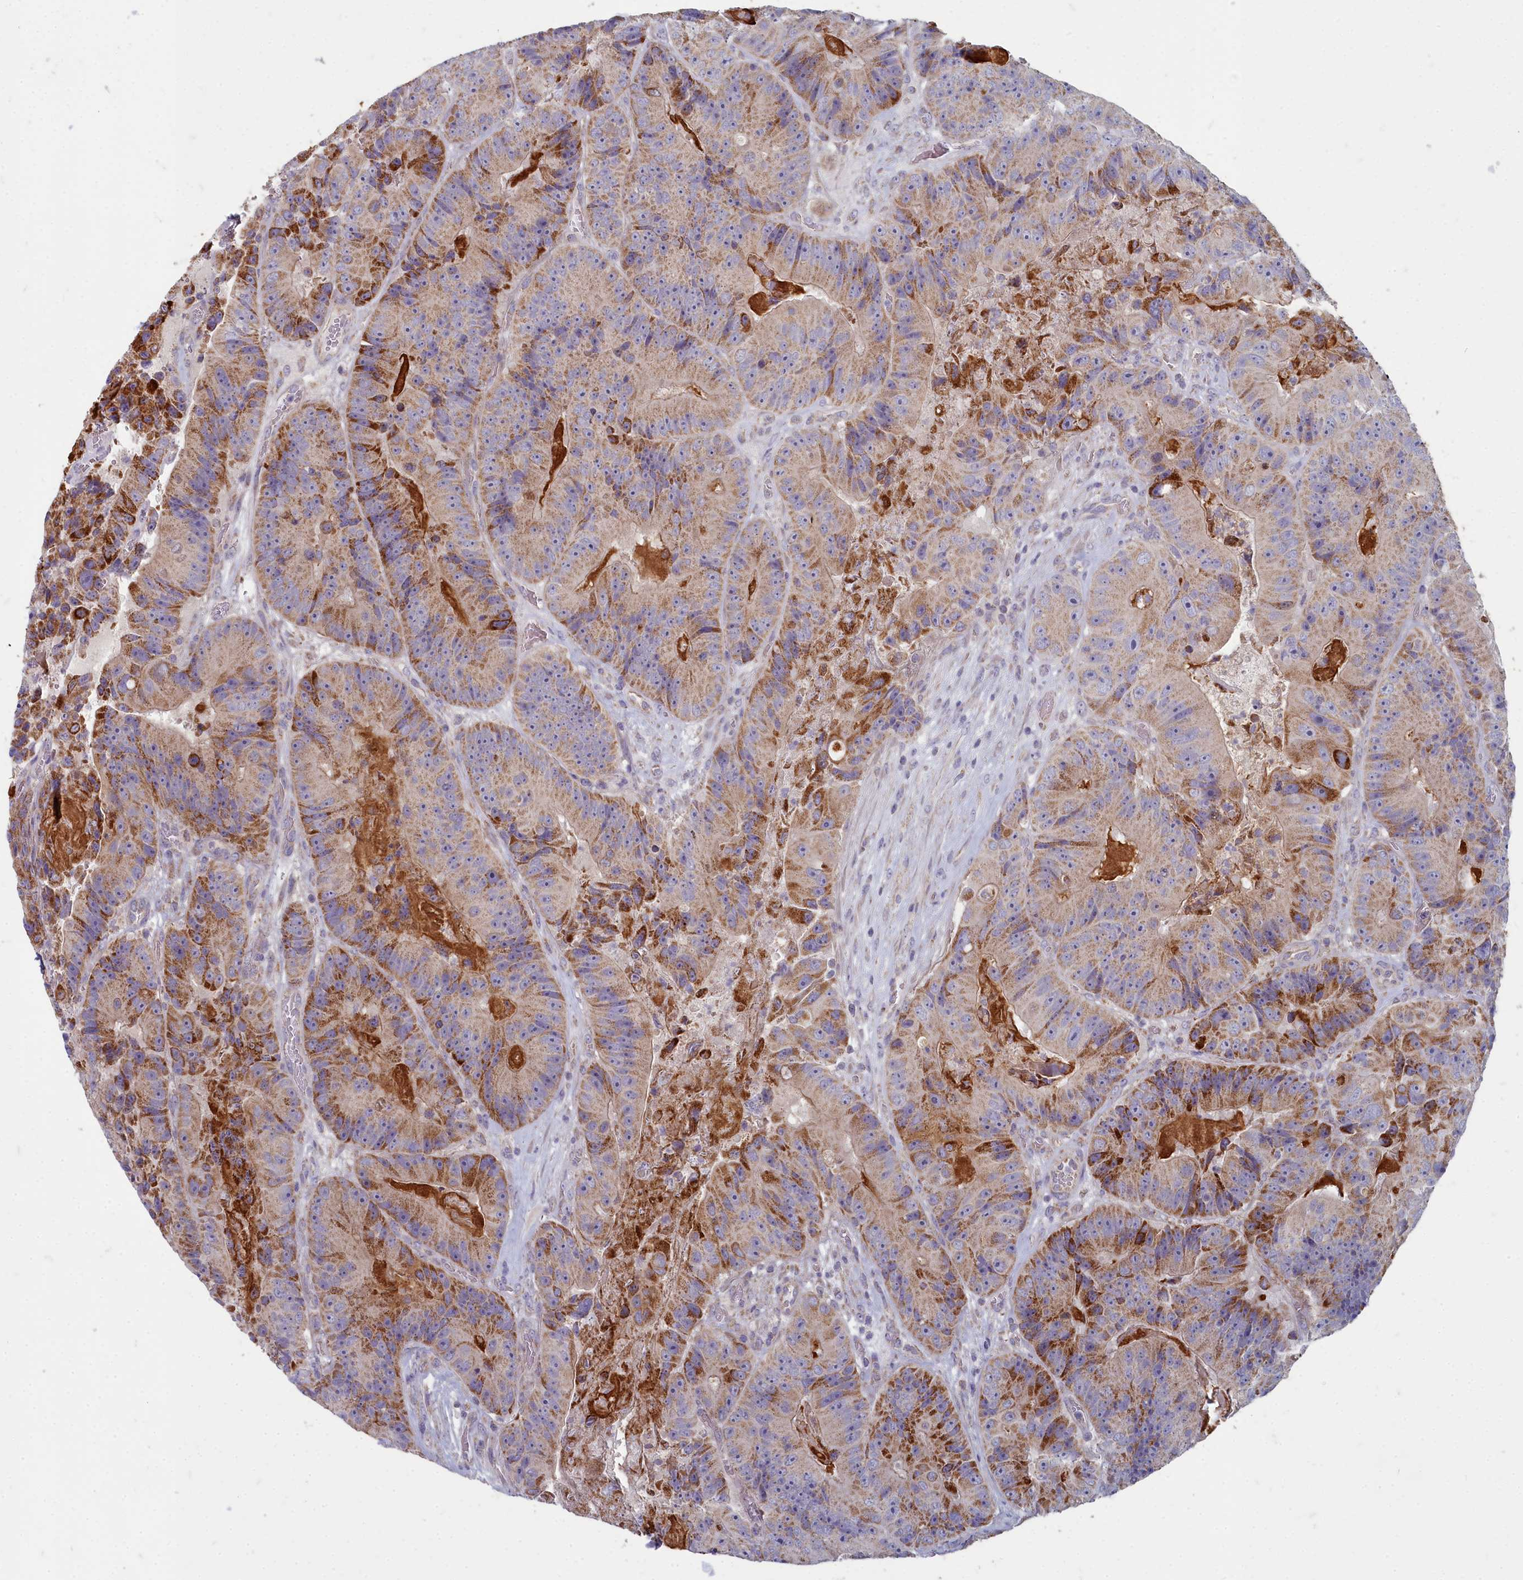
{"staining": {"intensity": "moderate", "quantity": ">75%", "location": "cytoplasmic/membranous"}, "tissue": "colorectal cancer", "cell_type": "Tumor cells", "image_type": "cancer", "snomed": [{"axis": "morphology", "description": "Adenocarcinoma, NOS"}, {"axis": "topography", "description": "Colon"}], "caption": "Colorectal cancer (adenocarcinoma) stained with a brown dye displays moderate cytoplasmic/membranous positive staining in approximately >75% of tumor cells.", "gene": "INSYN2A", "patient": {"sex": "female", "age": 86}}